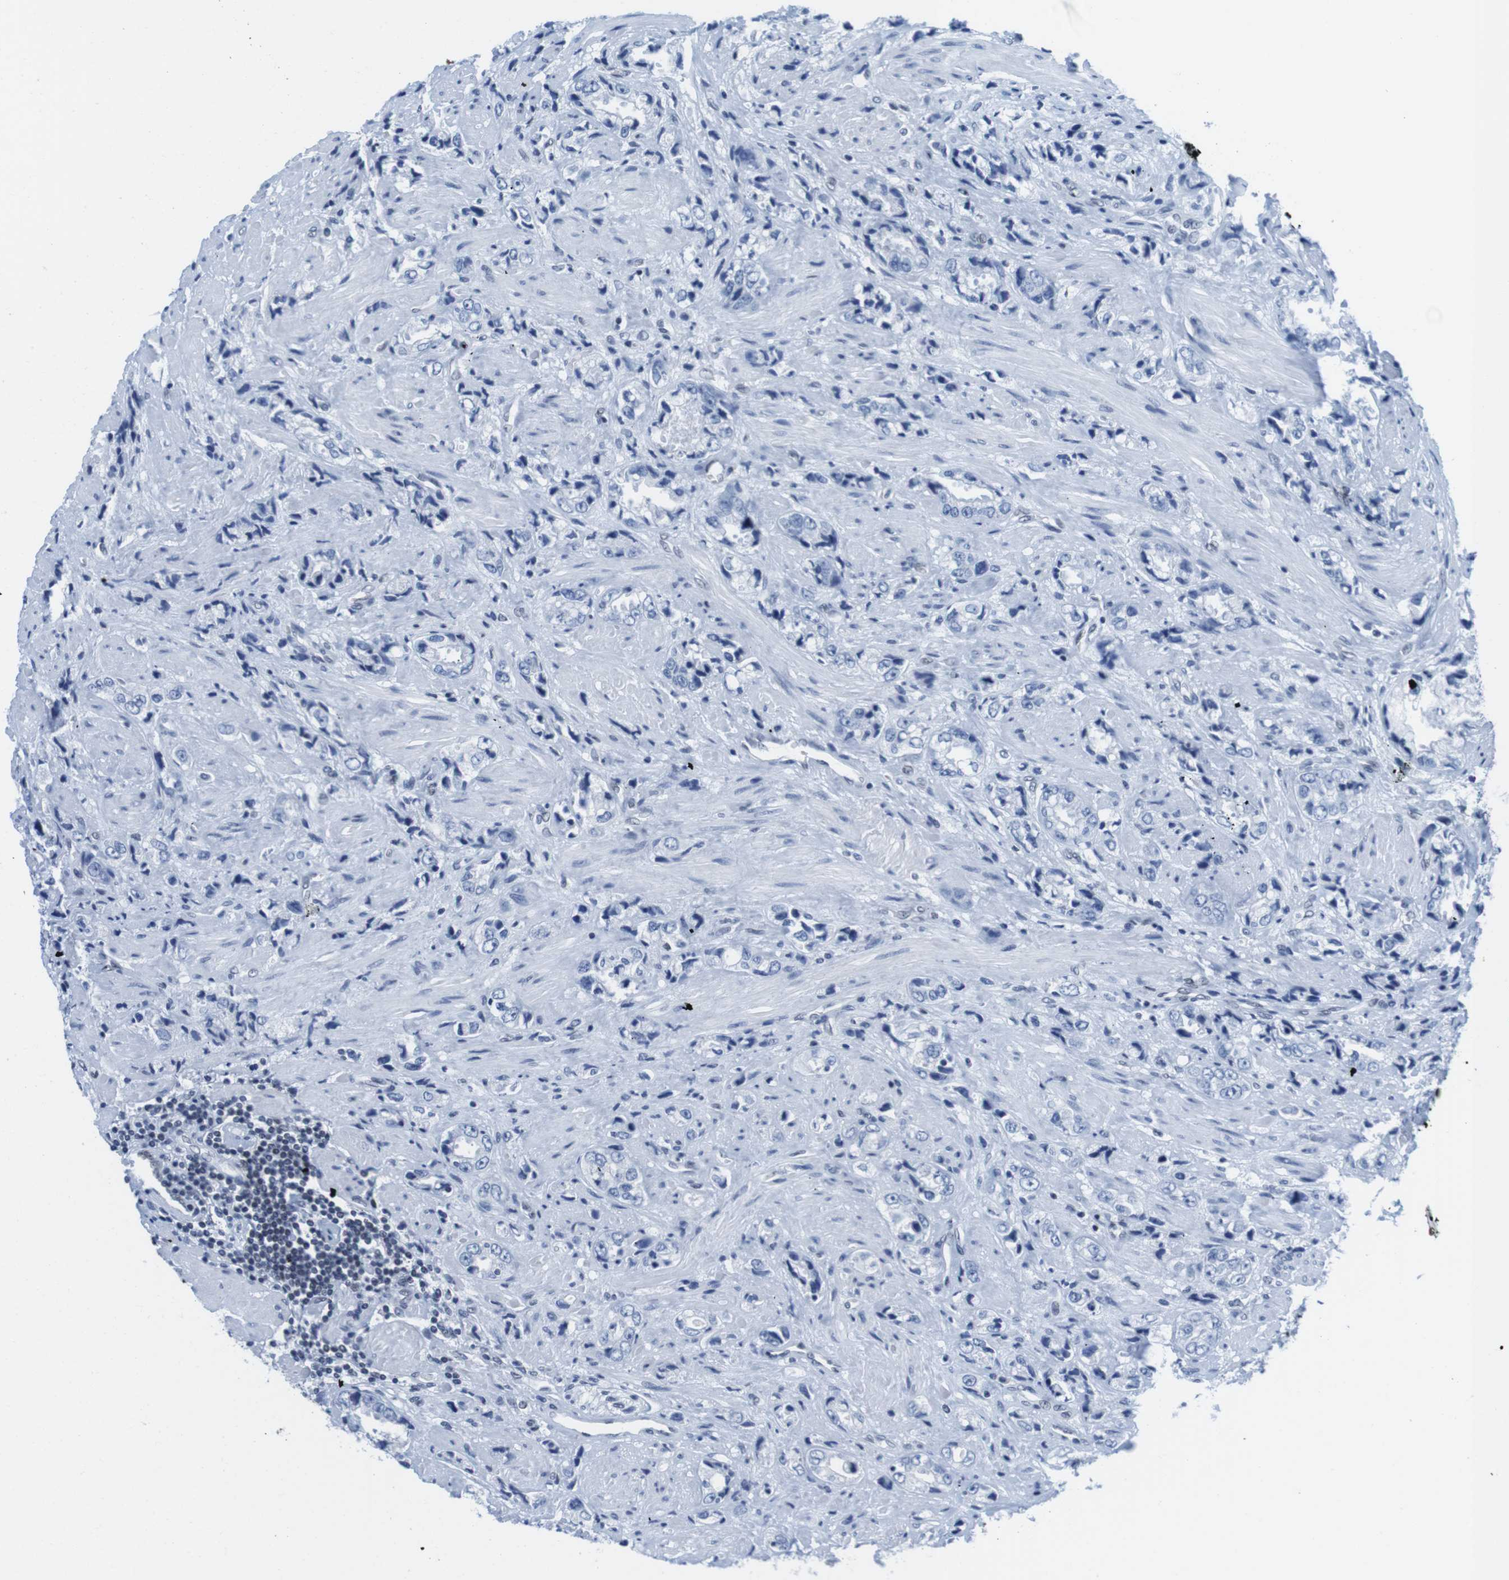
{"staining": {"intensity": "negative", "quantity": "none", "location": "none"}, "tissue": "prostate cancer", "cell_type": "Tumor cells", "image_type": "cancer", "snomed": [{"axis": "morphology", "description": "Adenocarcinoma, High grade"}, {"axis": "topography", "description": "Prostate"}], "caption": "A high-resolution micrograph shows immunohistochemistry staining of adenocarcinoma (high-grade) (prostate), which shows no significant expression in tumor cells.", "gene": "IFI16", "patient": {"sex": "male", "age": 61}}